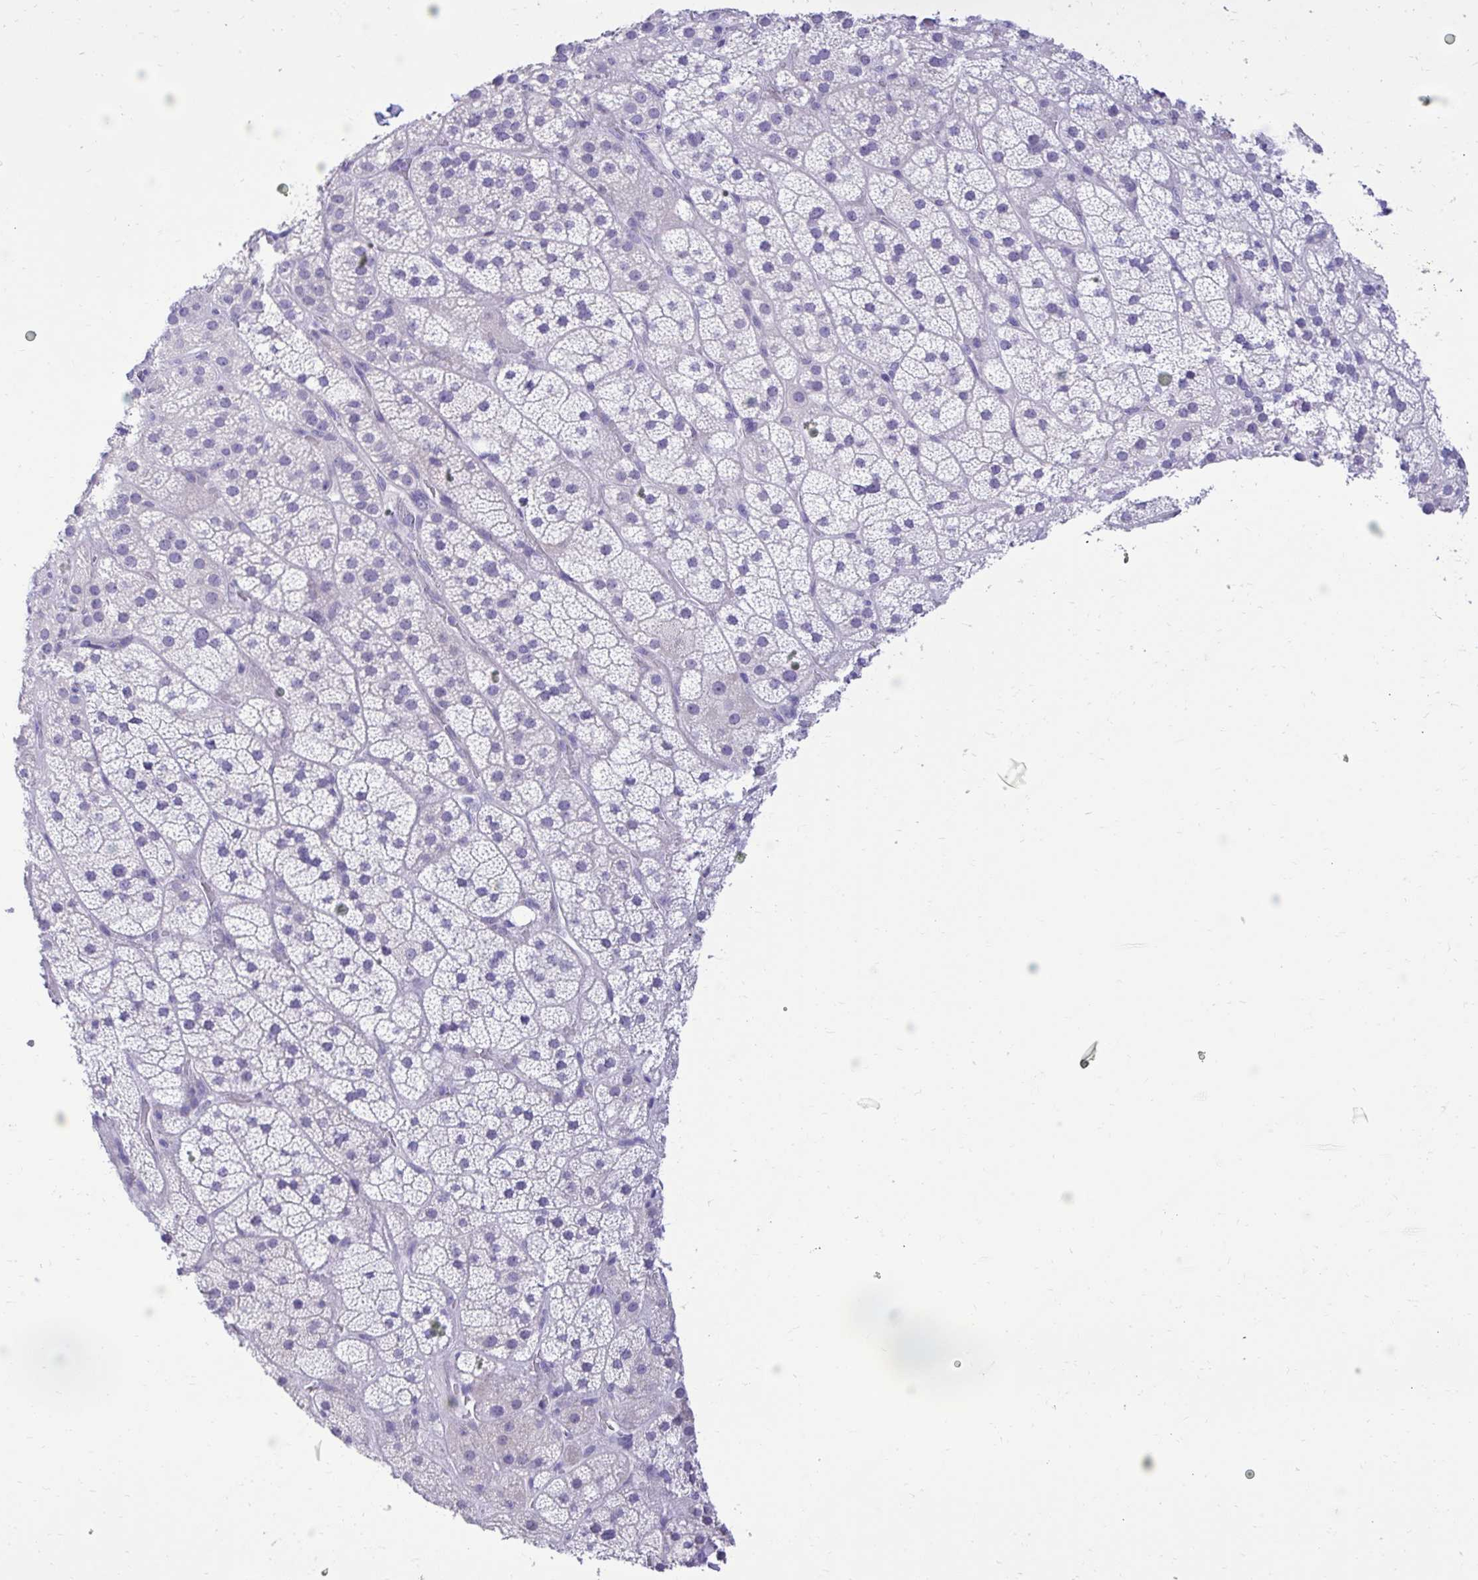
{"staining": {"intensity": "negative", "quantity": "none", "location": "none"}, "tissue": "adrenal gland", "cell_type": "Glandular cells", "image_type": "normal", "snomed": [{"axis": "morphology", "description": "Normal tissue, NOS"}, {"axis": "topography", "description": "Adrenal gland"}], "caption": "DAB immunohistochemical staining of benign adrenal gland displays no significant expression in glandular cells.", "gene": "TMCO5A", "patient": {"sex": "male", "age": 57}}